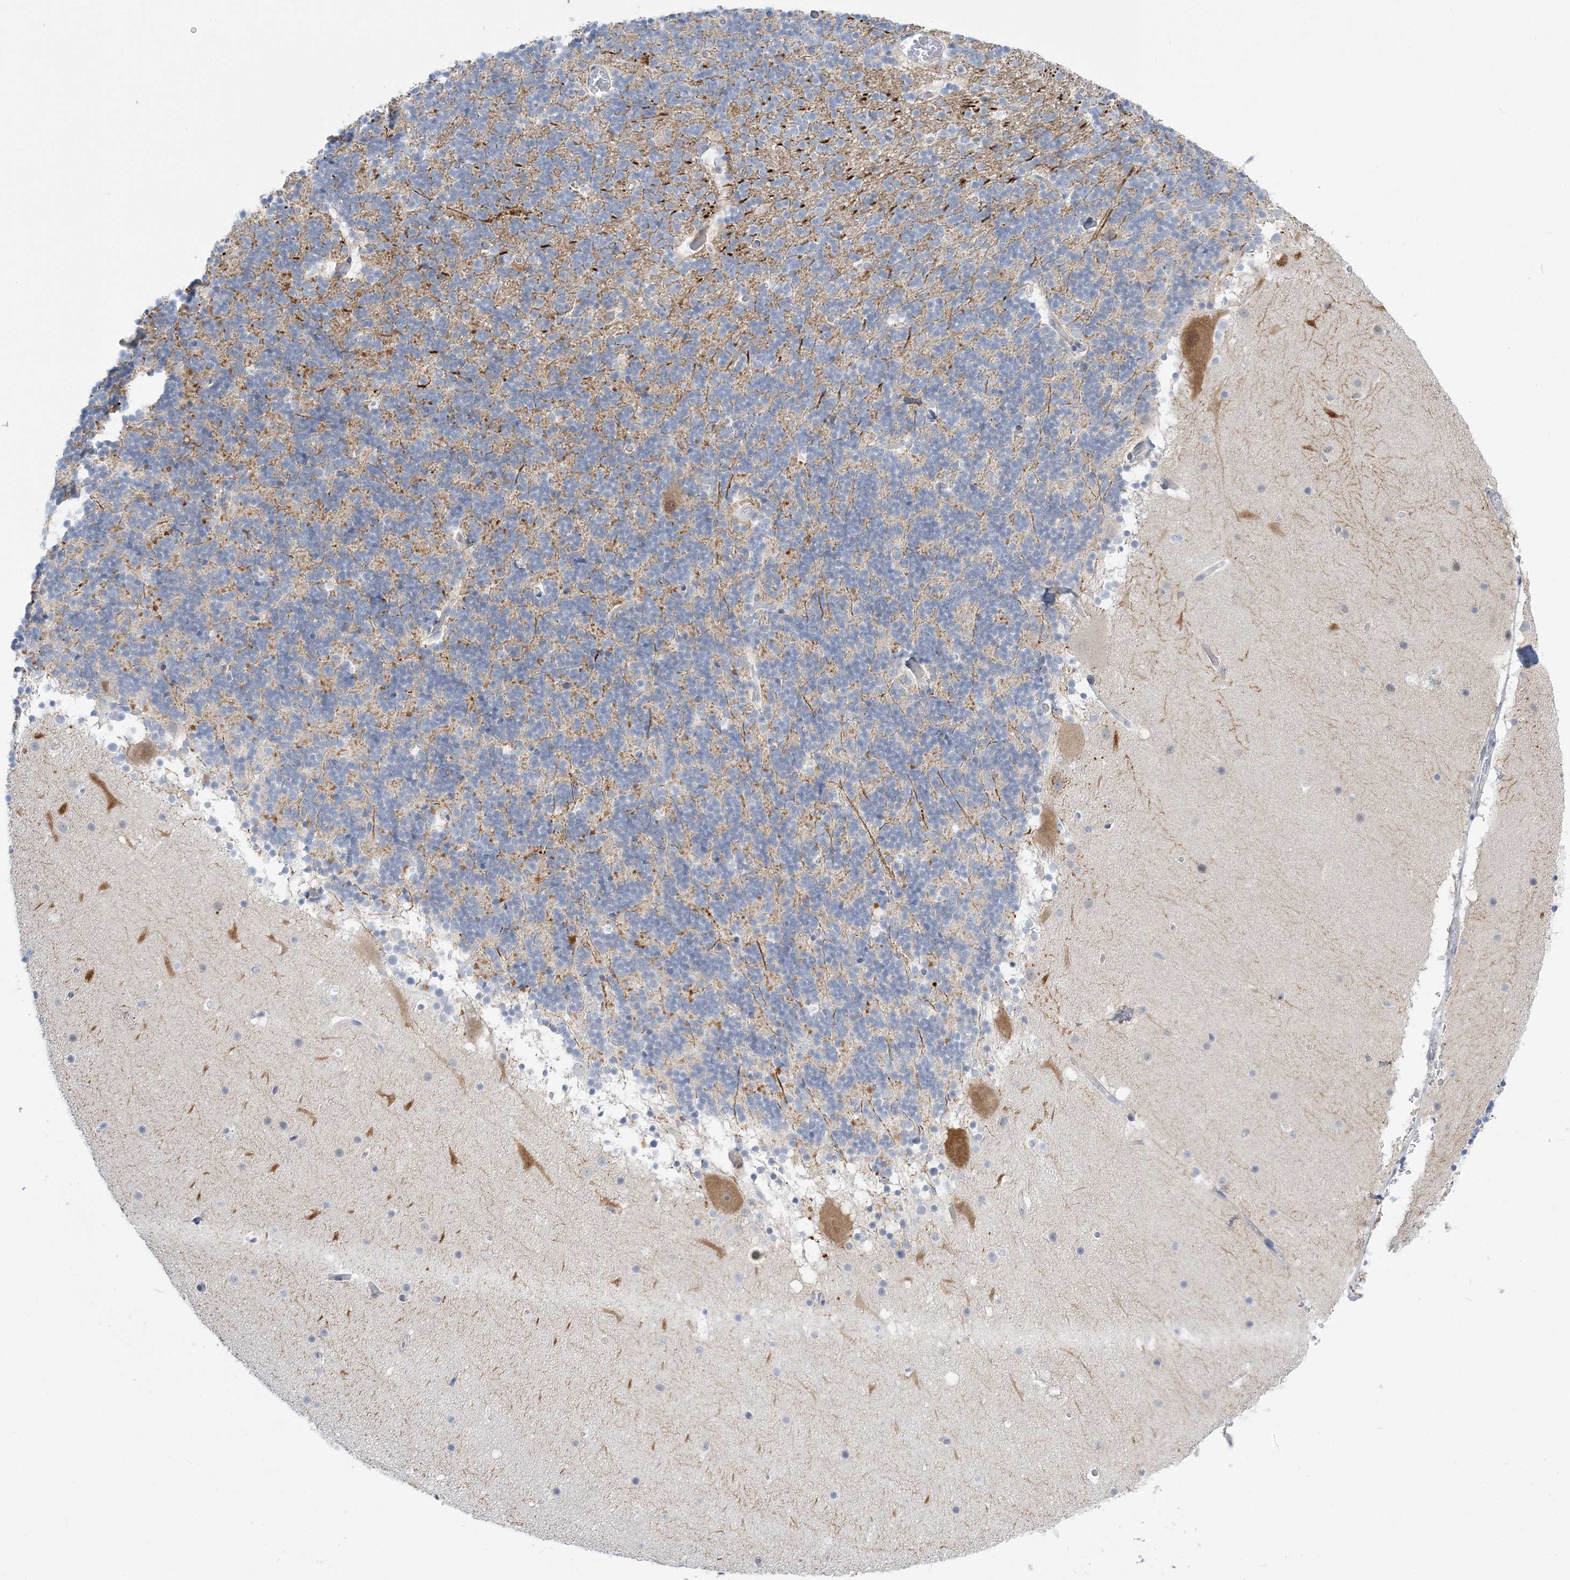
{"staining": {"intensity": "weak", "quantity": ">75%", "location": "cytoplasmic/membranous"}, "tissue": "cerebellum", "cell_type": "Cells in granular layer", "image_type": "normal", "snomed": [{"axis": "morphology", "description": "Normal tissue, NOS"}, {"axis": "topography", "description": "Cerebellum"}], "caption": "IHC photomicrograph of normal cerebellum: human cerebellum stained using immunohistochemistry reveals low levels of weak protein expression localized specifically in the cytoplasmic/membranous of cells in granular layer, appearing as a cytoplasmic/membranous brown color.", "gene": "THADA", "patient": {"sex": "male", "age": 57}}